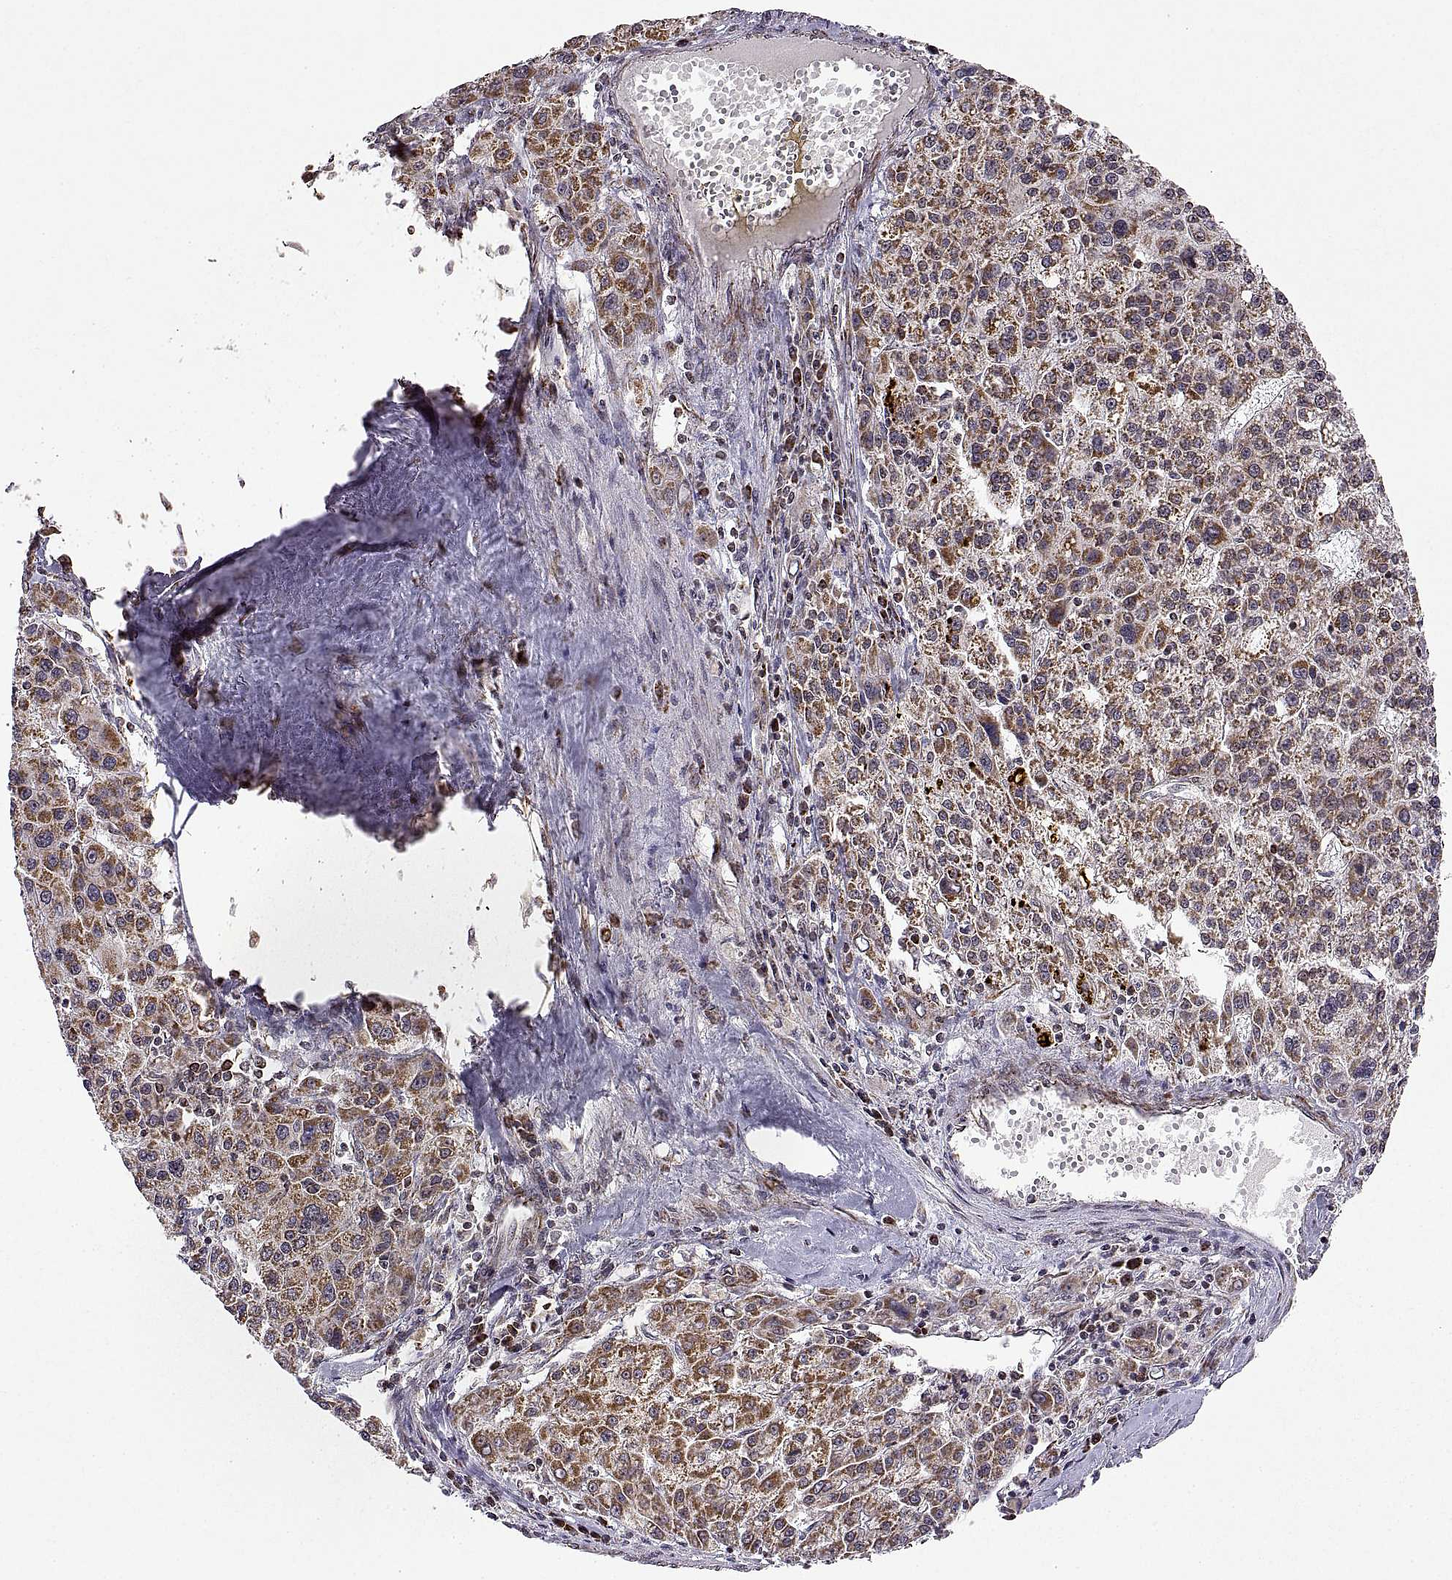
{"staining": {"intensity": "strong", "quantity": "25%-75%", "location": "cytoplasmic/membranous"}, "tissue": "liver cancer", "cell_type": "Tumor cells", "image_type": "cancer", "snomed": [{"axis": "morphology", "description": "Carcinoma, Hepatocellular, NOS"}, {"axis": "topography", "description": "Liver"}], "caption": "Hepatocellular carcinoma (liver) stained for a protein (brown) displays strong cytoplasmic/membranous positive staining in about 25%-75% of tumor cells.", "gene": "MANBAL", "patient": {"sex": "female", "age": 58}}